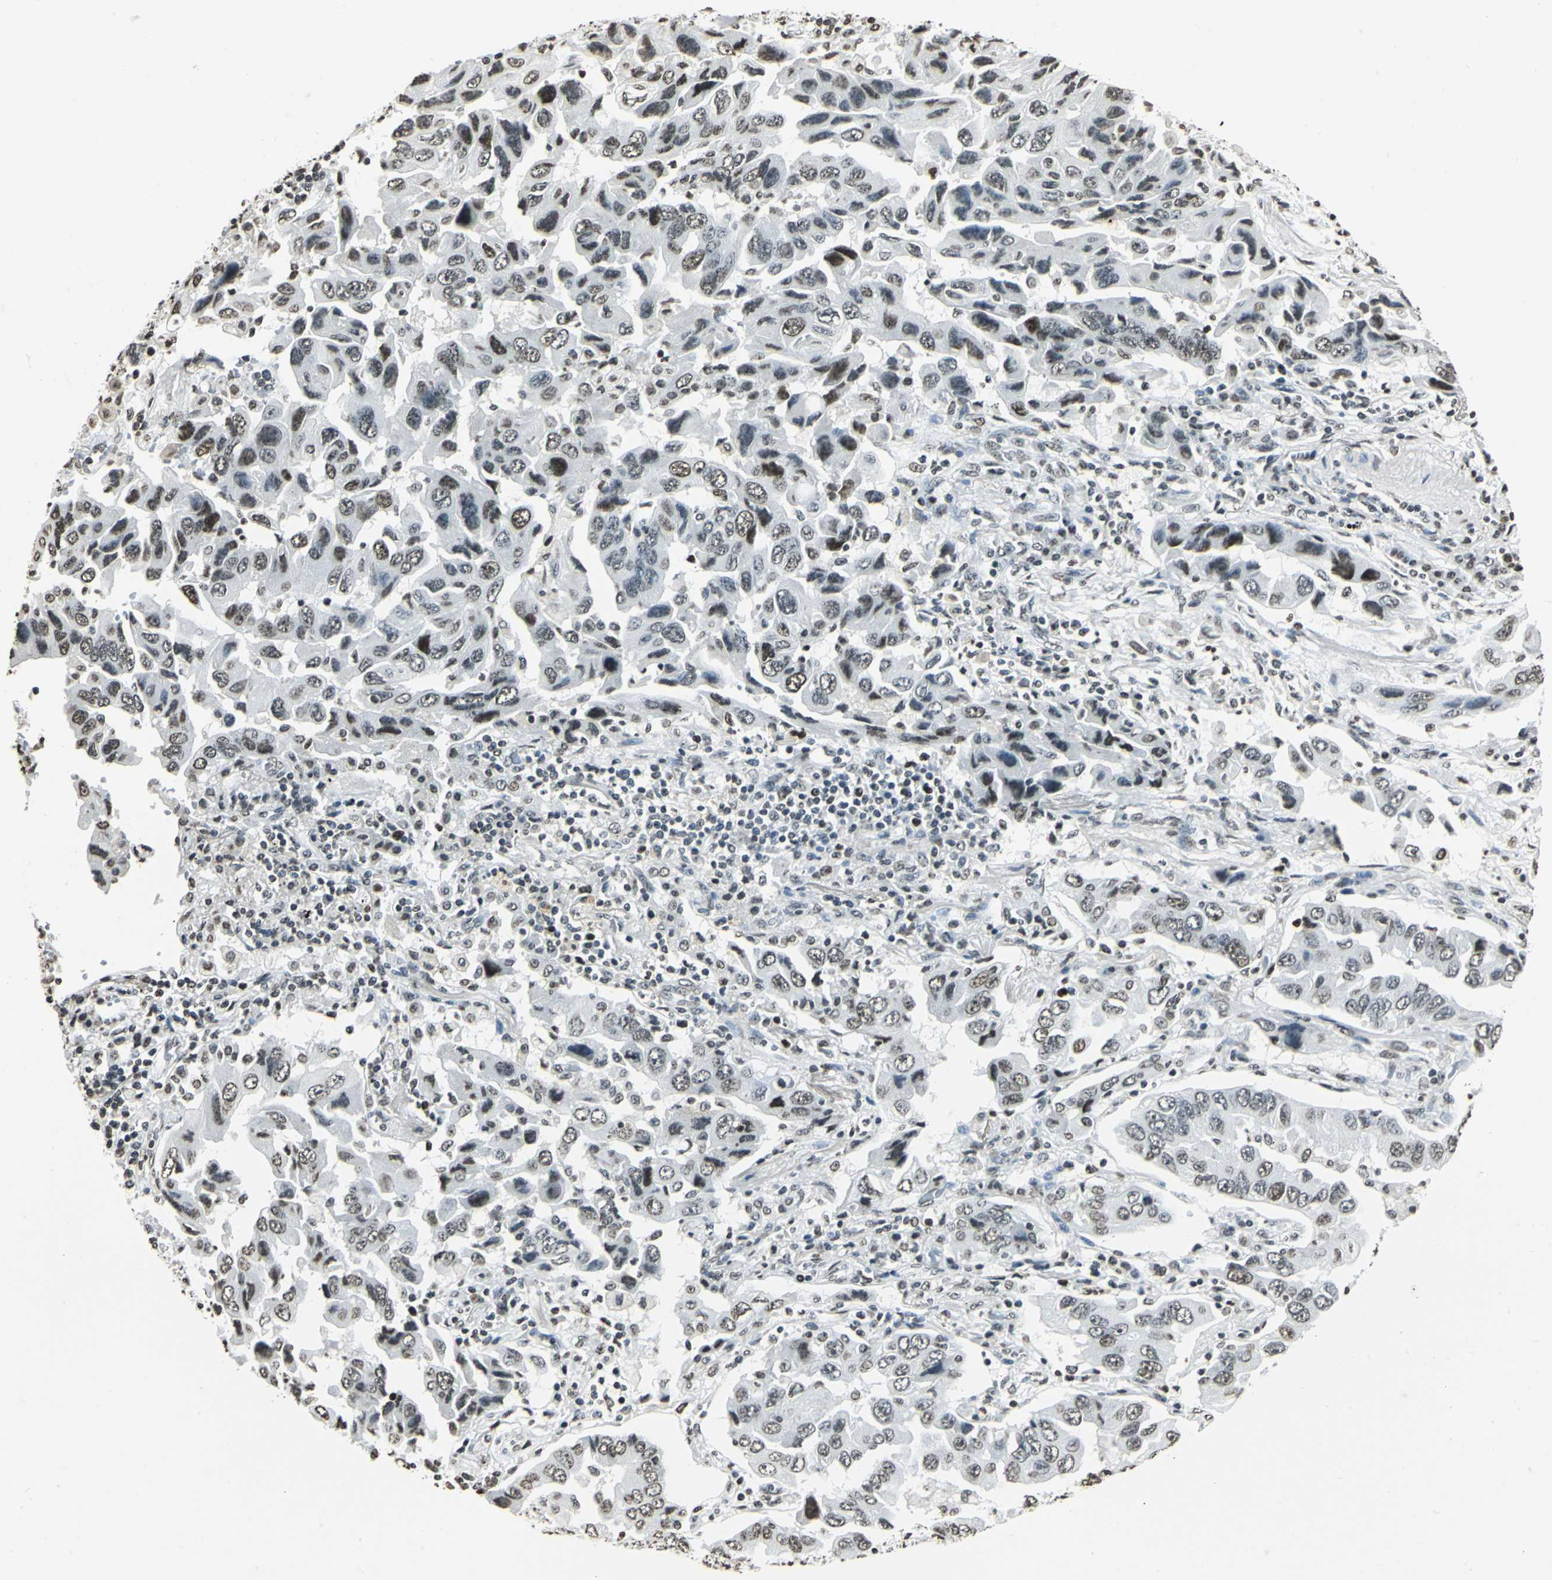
{"staining": {"intensity": "moderate", "quantity": ">75%", "location": "nuclear"}, "tissue": "lung cancer", "cell_type": "Tumor cells", "image_type": "cancer", "snomed": [{"axis": "morphology", "description": "Adenocarcinoma, NOS"}, {"axis": "topography", "description": "Lung"}], "caption": "Lung cancer tissue displays moderate nuclear expression in approximately >75% of tumor cells", "gene": "MCM4", "patient": {"sex": "female", "age": 65}}